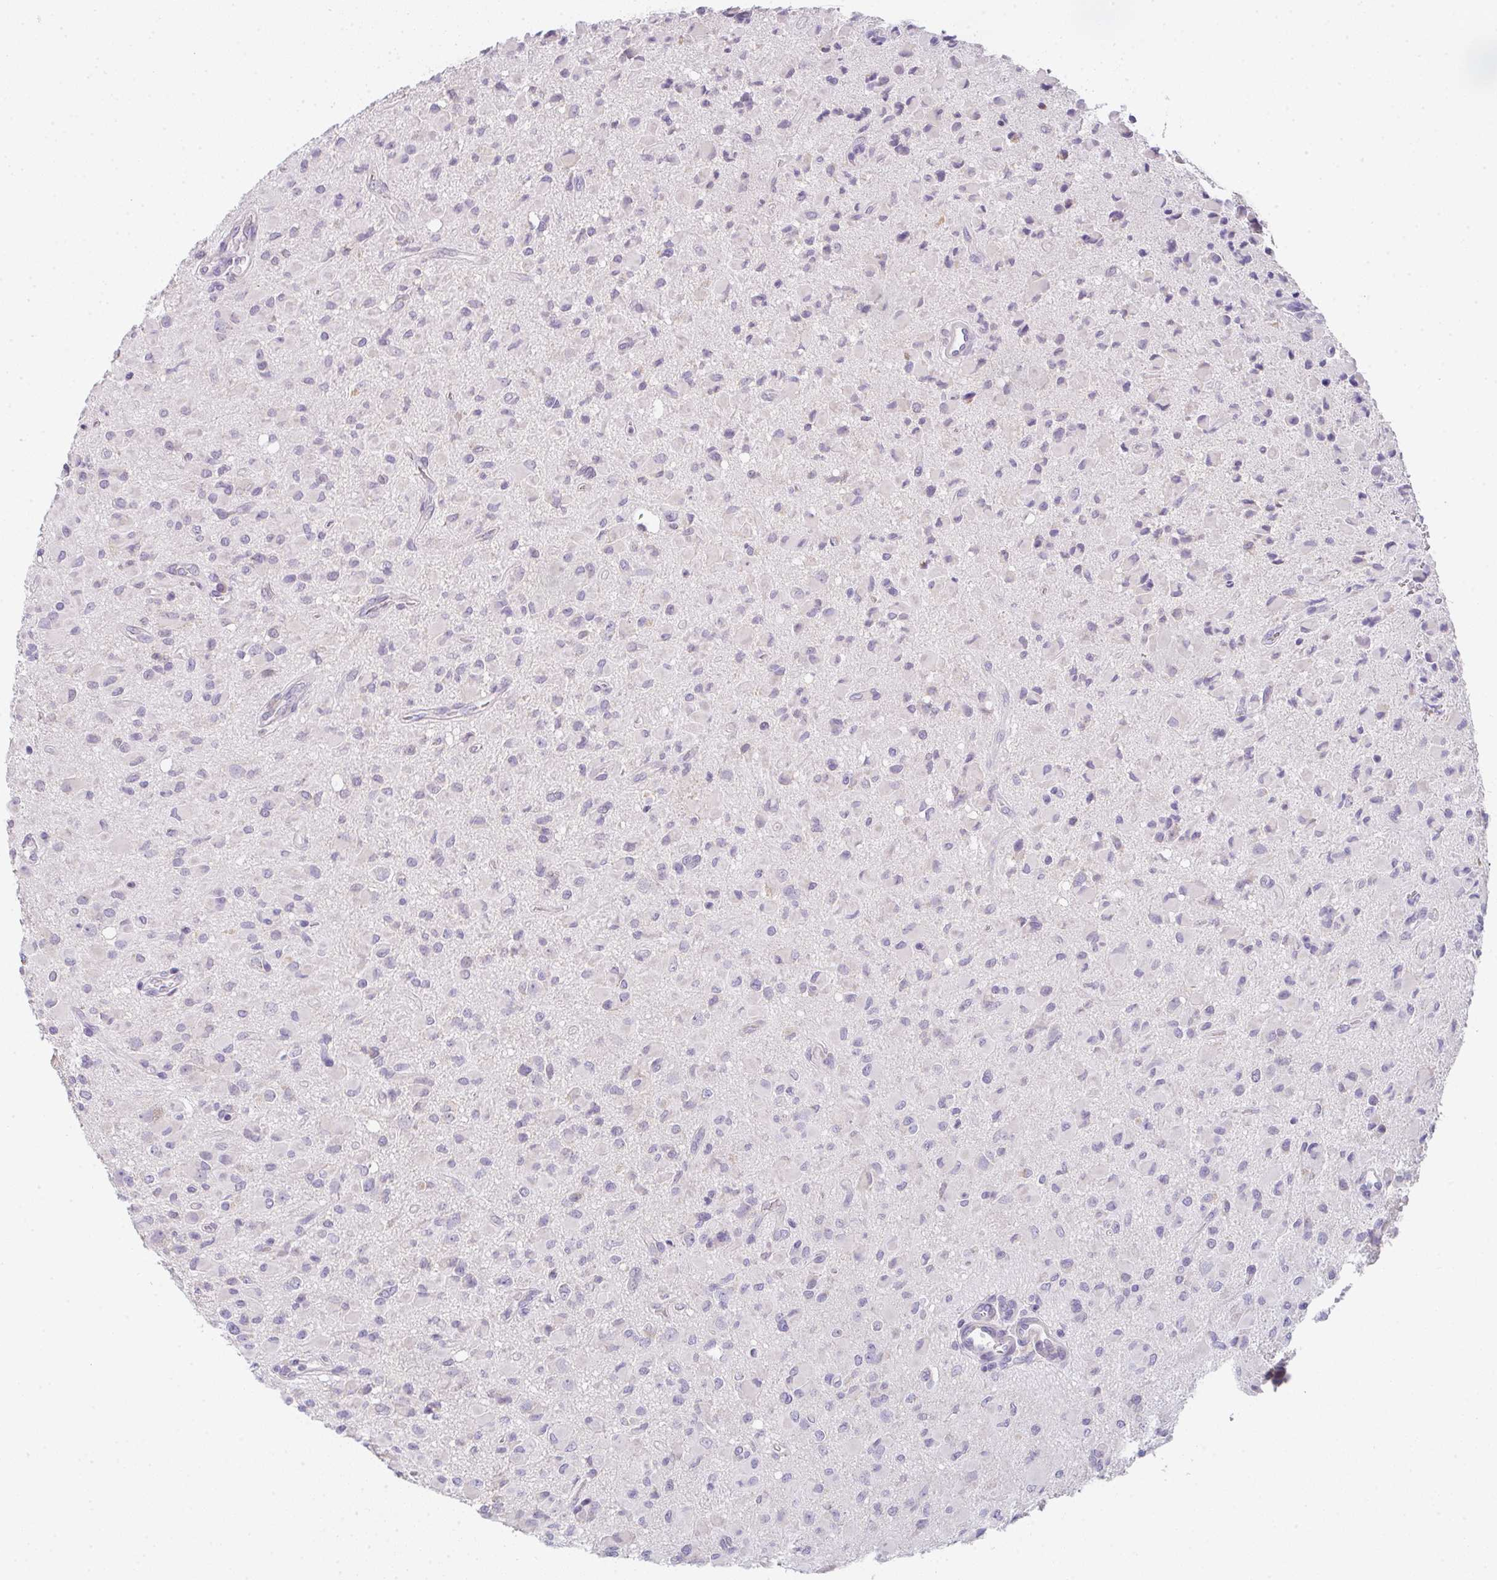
{"staining": {"intensity": "negative", "quantity": "none", "location": "none"}, "tissue": "glioma", "cell_type": "Tumor cells", "image_type": "cancer", "snomed": [{"axis": "morphology", "description": "Glioma, malignant, Low grade"}, {"axis": "topography", "description": "Brain"}], "caption": "Immunohistochemical staining of malignant glioma (low-grade) demonstrates no significant expression in tumor cells.", "gene": "CACNA1S", "patient": {"sex": "female", "age": 33}}